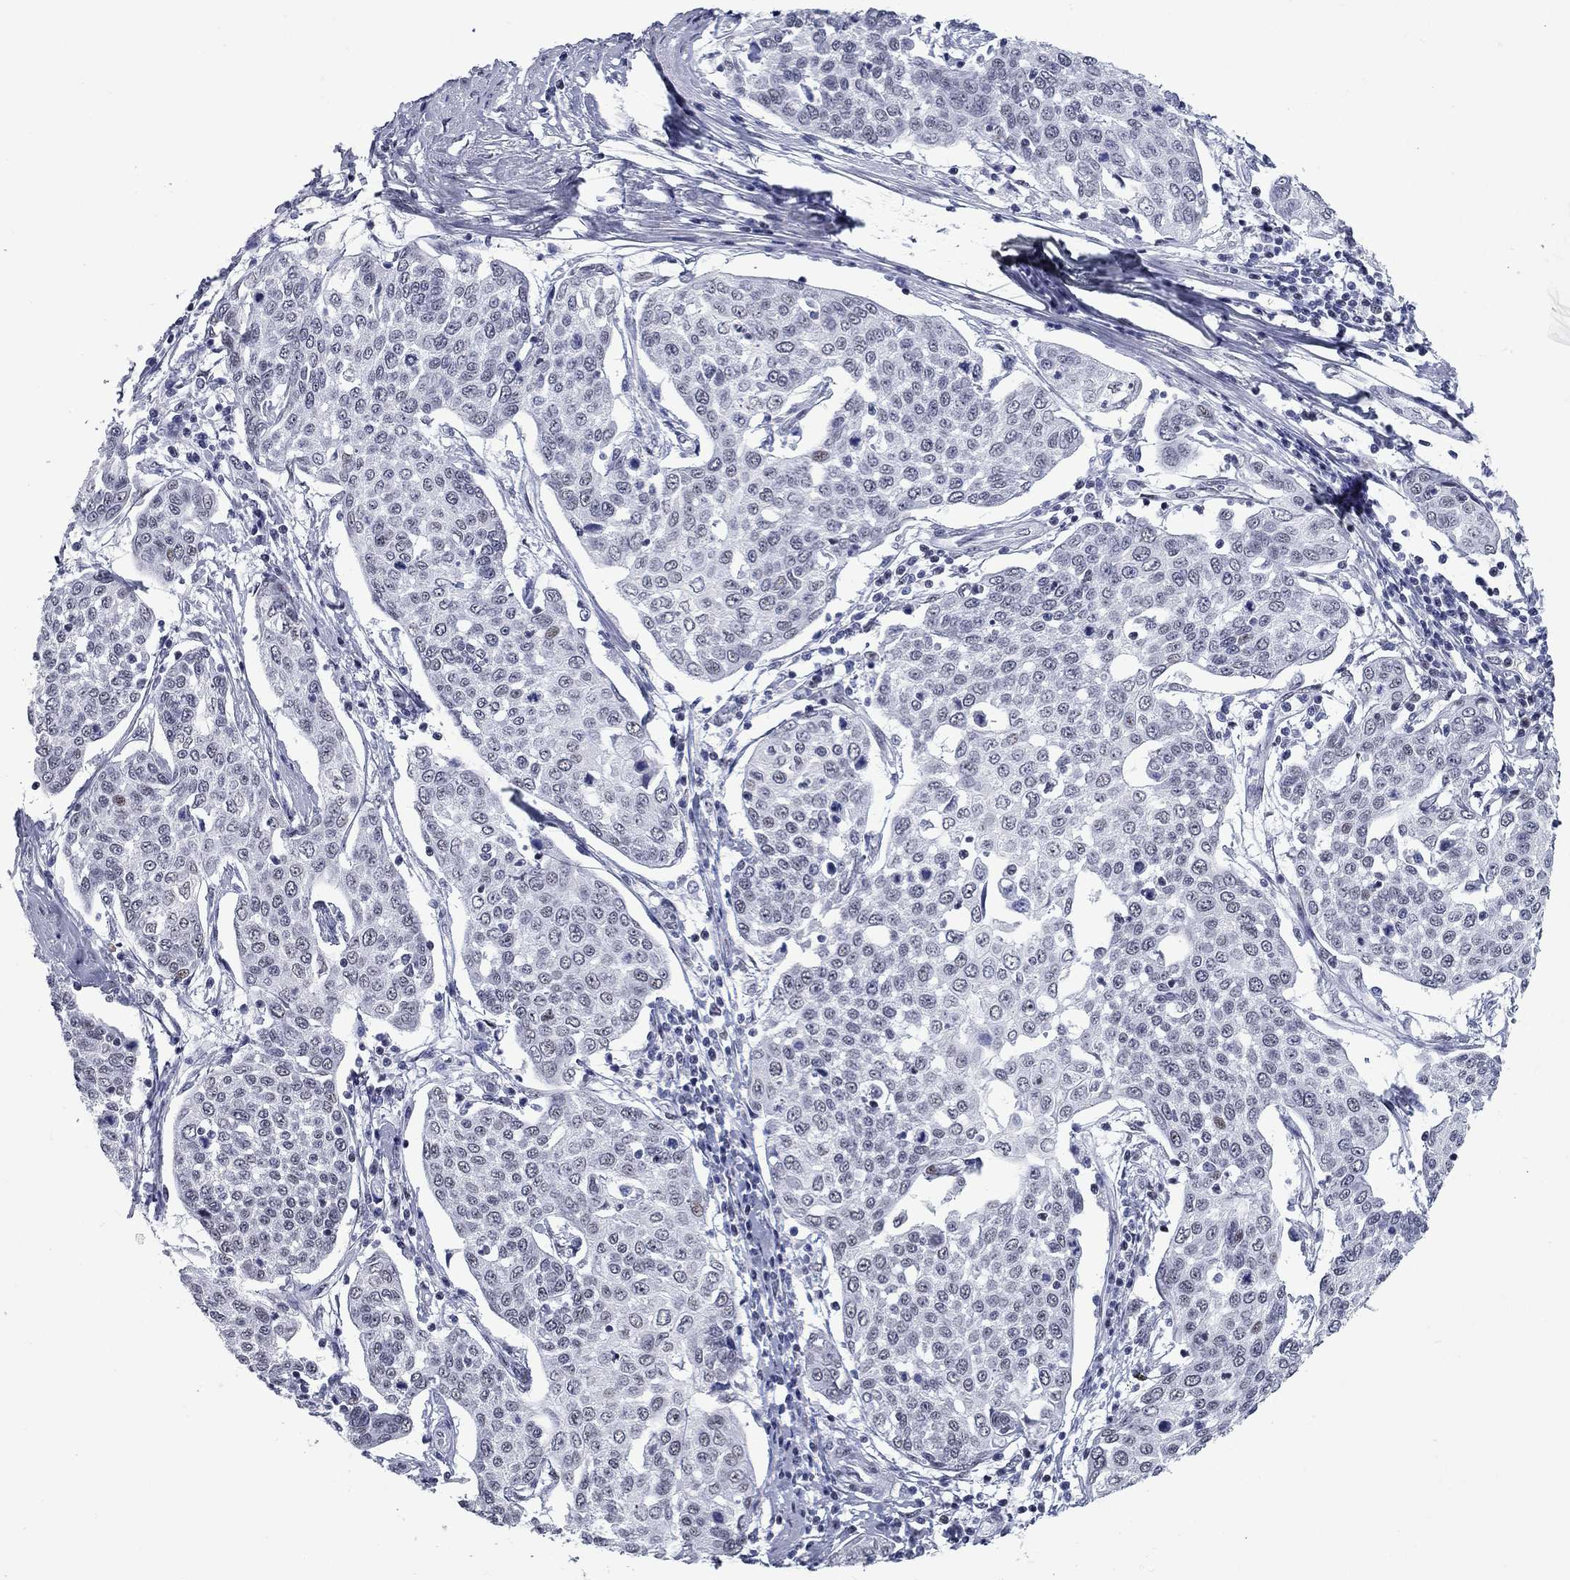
{"staining": {"intensity": "weak", "quantity": "<25%", "location": "nuclear"}, "tissue": "cervical cancer", "cell_type": "Tumor cells", "image_type": "cancer", "snomed": [{"axis": "morphology", "description": "Squamous cell carcinoma, NOS"}, {"axis": "topography", "description": "Cervix"}], "caption": "High magnification brightfield microscopy of cervical cancer stained with DAB (brown) and counterstained with hematoxylin (blue): tumor cells show no significant staining.", "gene": "ASF1B", "patient": {"sex": "female", "age": 34}}